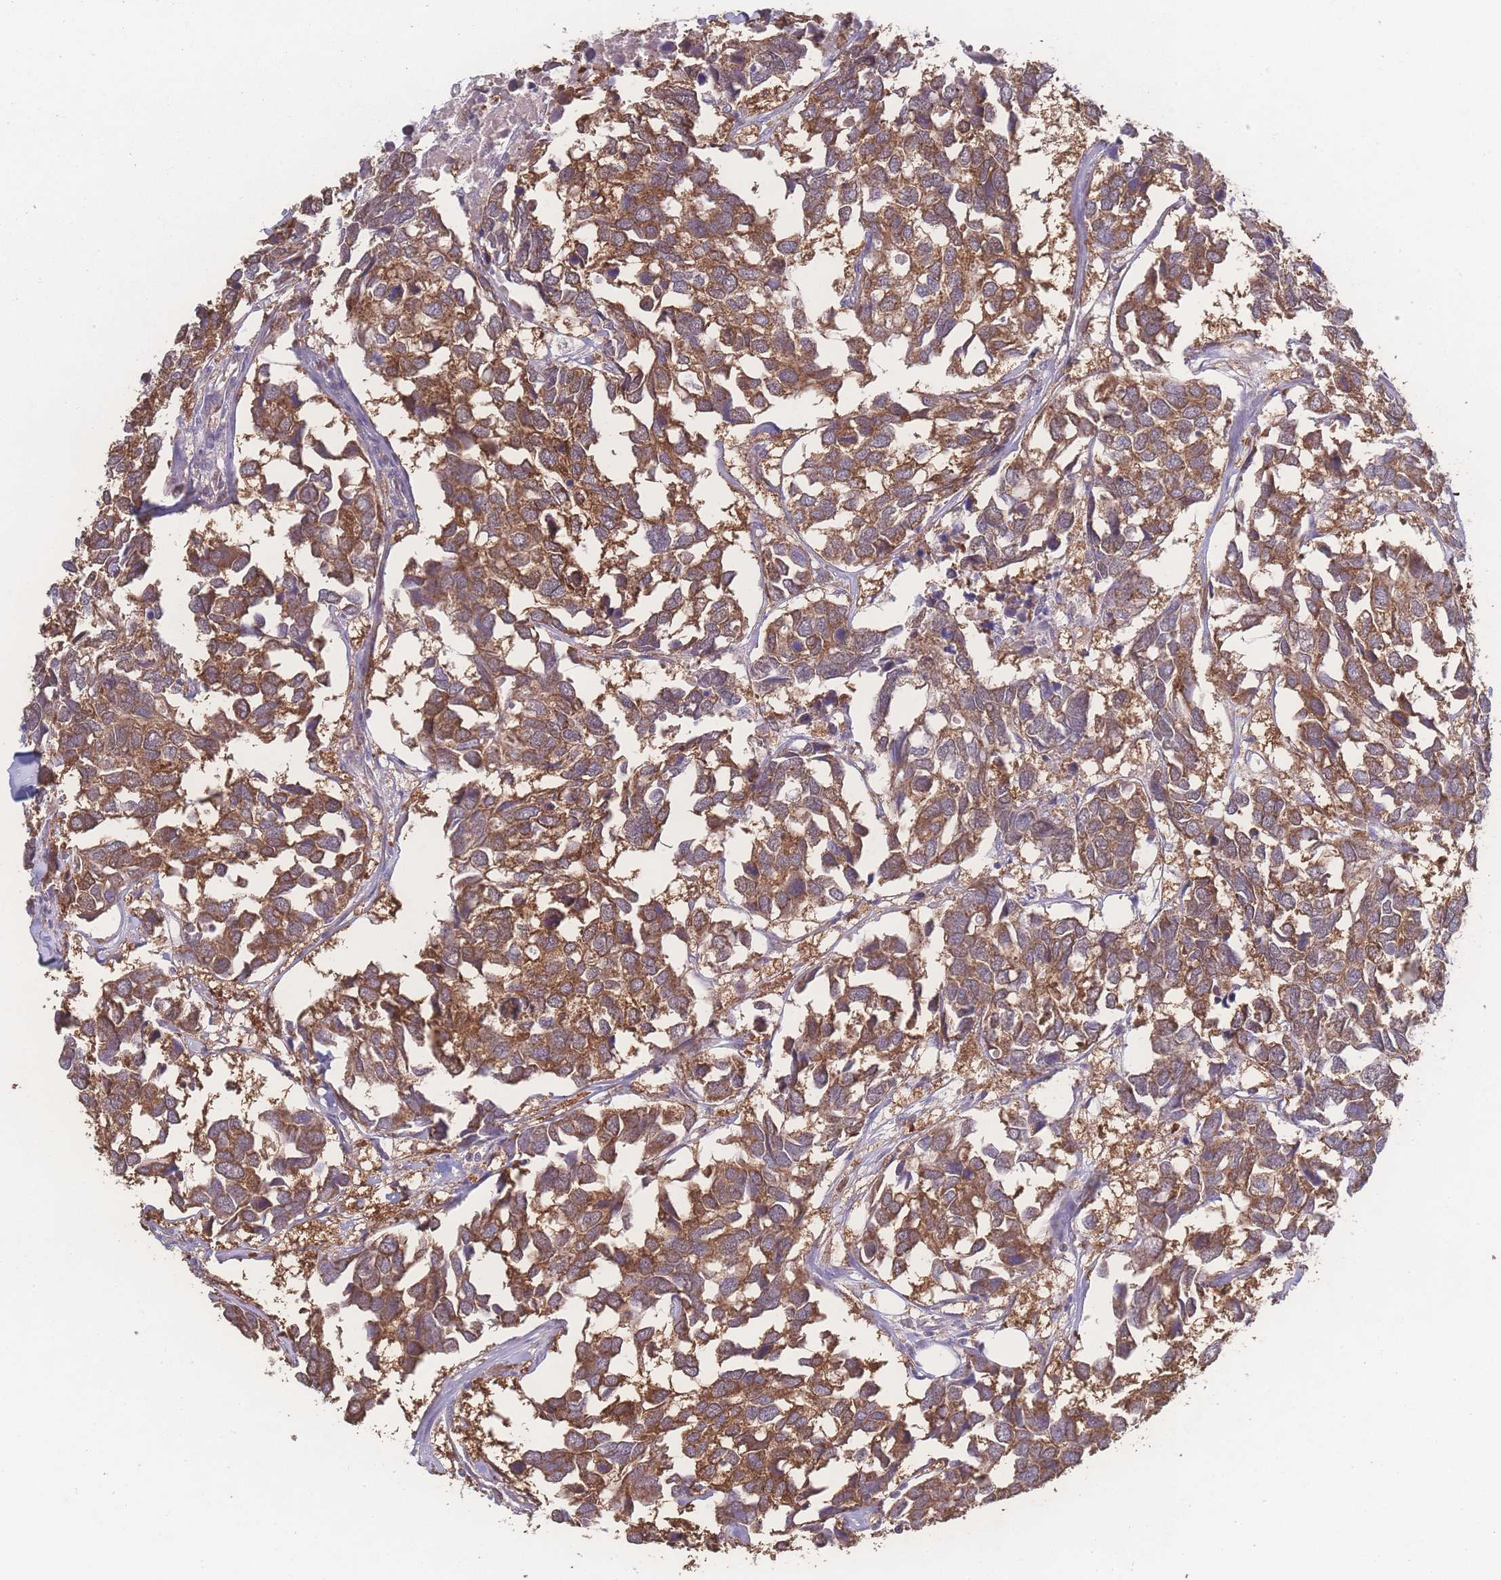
{"staining": {"intensity": "moderate", "quantity": ">75%", "location": "cytoplasmic/membranous"}, "tissue": "breast cancer", "cell_type": "Tumor cells", "image_type": "cancer", "snomed": [{"axis": "morphology", "description": "Duct carcinoma"}, {"axis": "topography", "description": "Breast"}], "caption": "Immunohistochemical staining of human breast cancer (invasive ductal carcinoma) displays moderate cytoplasmic/membranous protein staining in approximately >75% of tumor cells.", "gene": "GIPR", "patient": {"sex": "female", "age": 83}}